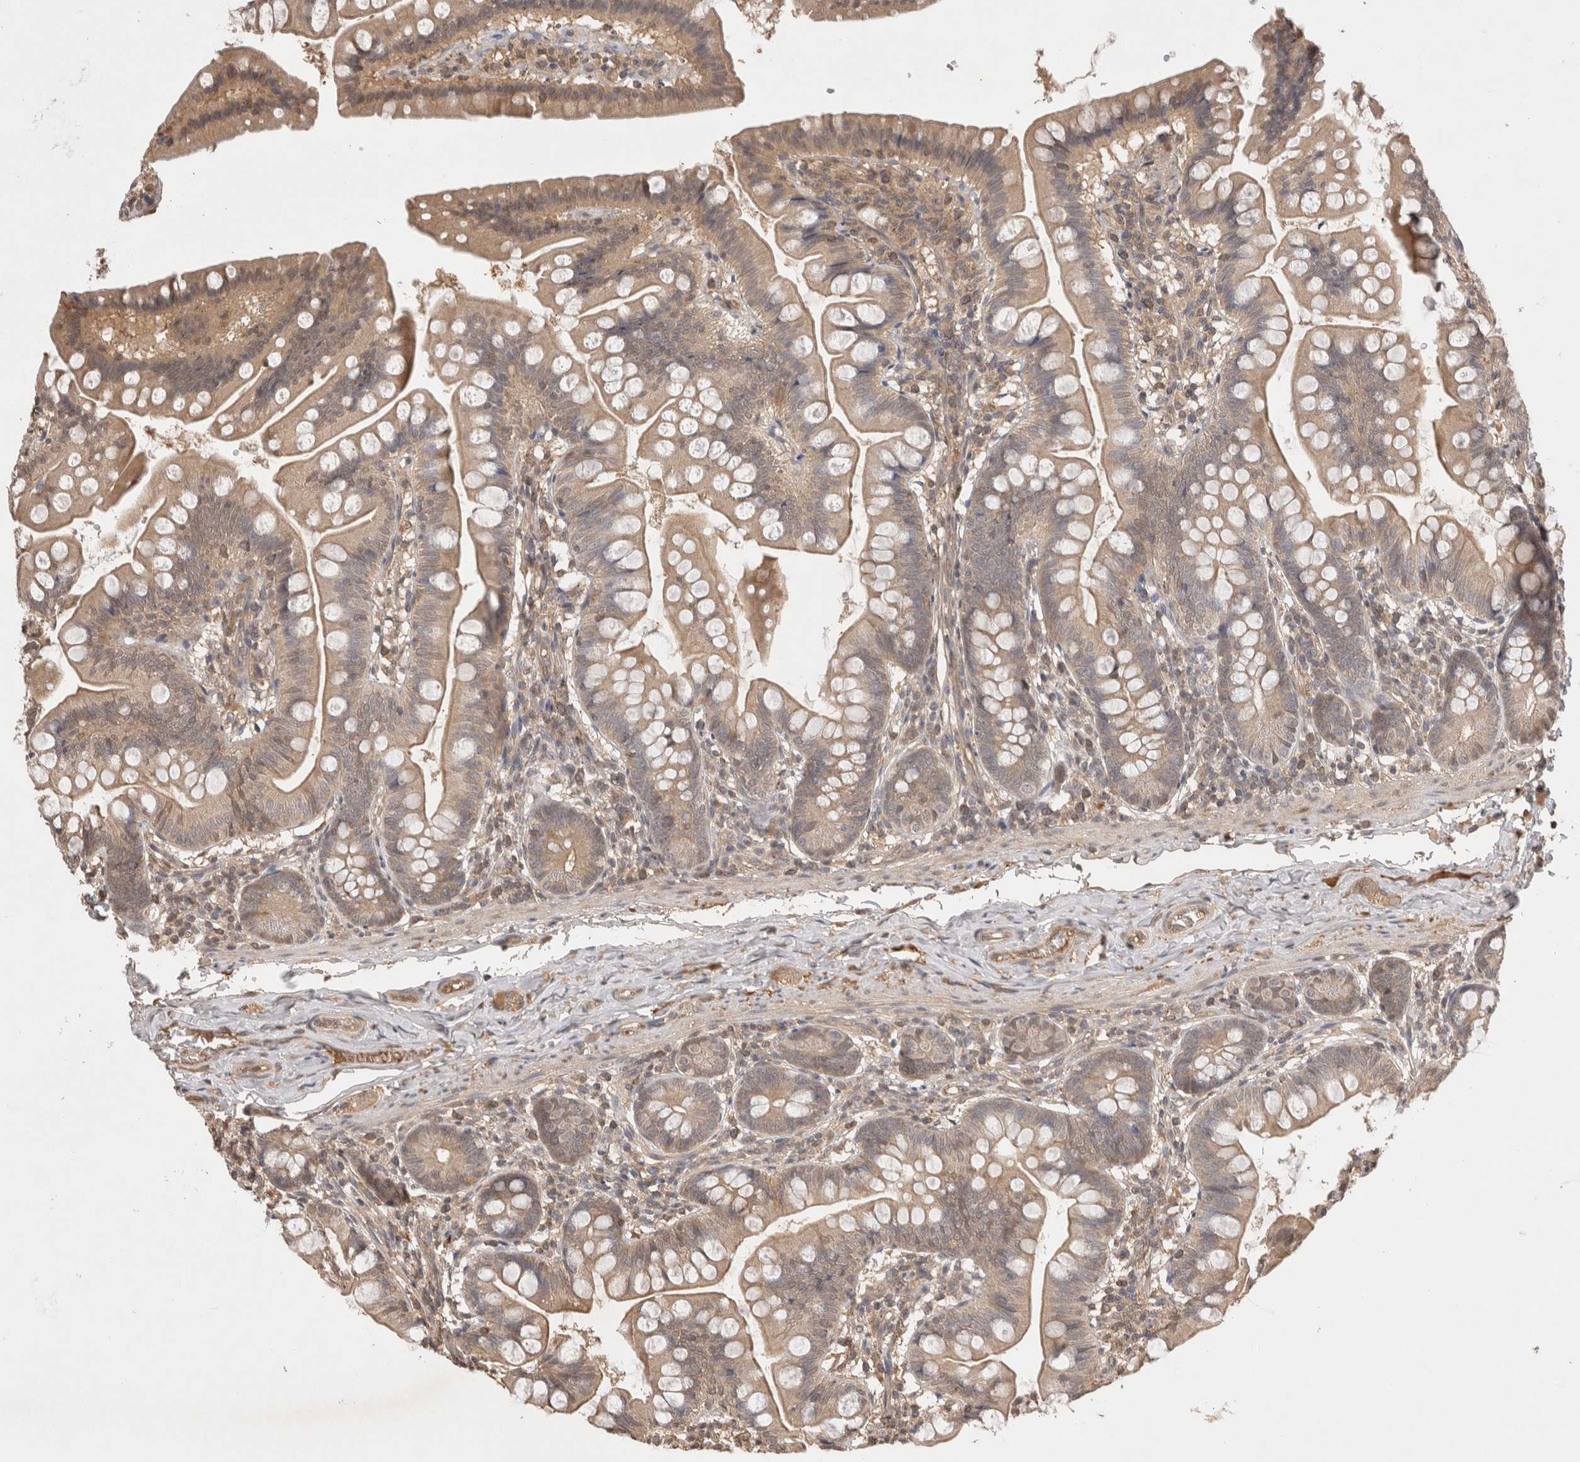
{"staining": {"intensity": "moderate", "quantity": "25%-75%", "location": "cytoplasmic/membranous"}, "tissue": "small intestine", "cell_type": "Glandular cells", "image_type": "normal", "snomed": [{"axis": "morphology", "description": "Normal tissue, NOS"}, {"axis": "topography", "description": "Small intestine"}], "caption": "Glandular cells demonstrate medium levels of moderate cytoplasmic/membranous expression in about 25%-75% of cells in normal small intestine.", "gene": "PRMT3", "patient": {"sex": "male", "age": 7}}